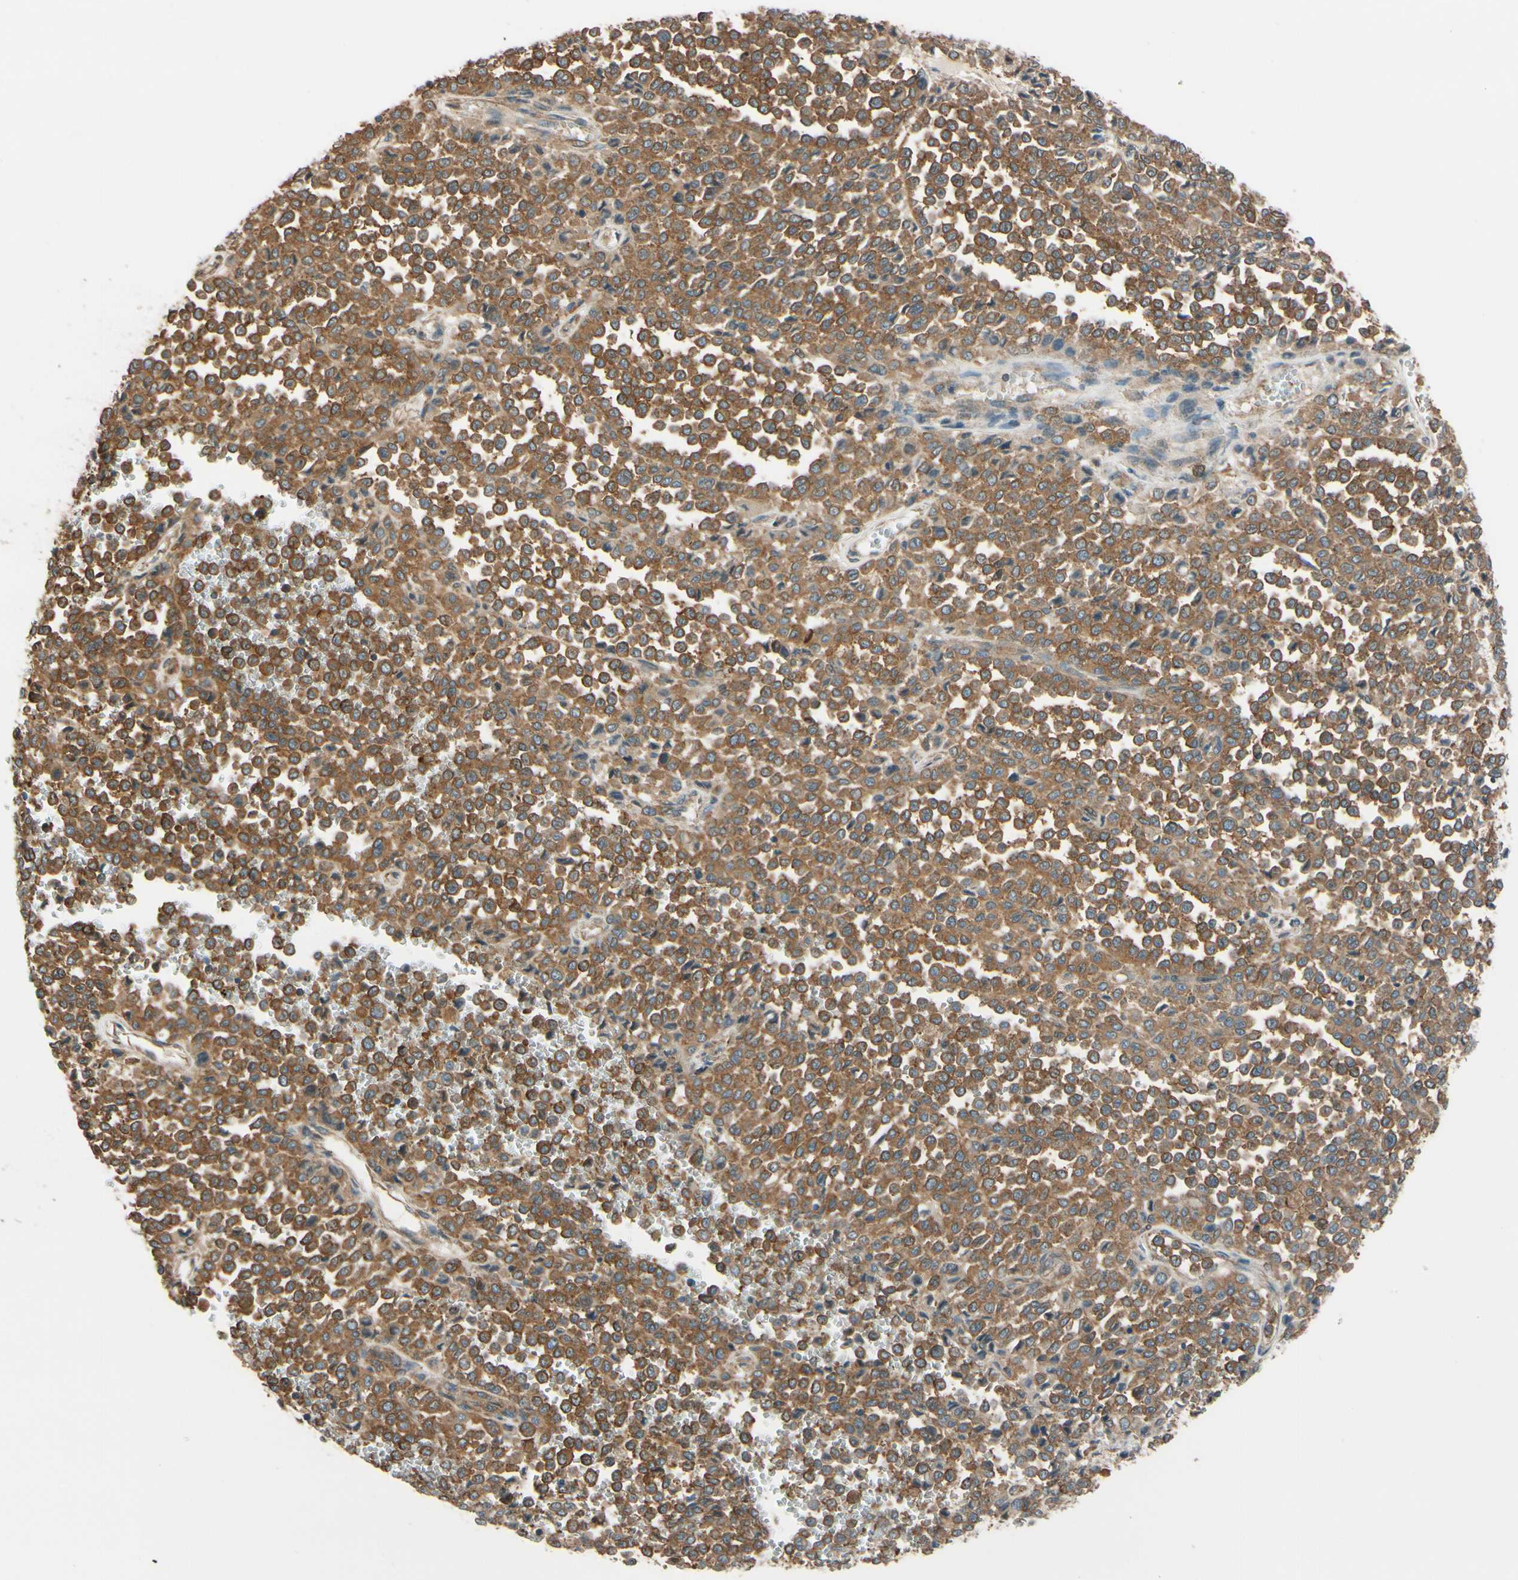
{"staining": {"intensity": "moderate", "quantity": ">75%", "location": "cytoplasmic/membranous"}, "tissue": "melanoma", "cell_type": "Tumor cells", "image_type": "cancer", "snomed": [{"axis": "morphology", "description": "Malignant melanoma, Metastatic site"}, {"axis": "topography", "description": "Pancreas"}], "caption": "The photomicrograph shows immunohistochemical staining of malignant melanoma (metastatic site). There is moderate cytoplasmic/membranous positivity is seen in about >75% of tumor cells.", "gene": "EPS15", "patient": {"sex": "female", "age": 30}}